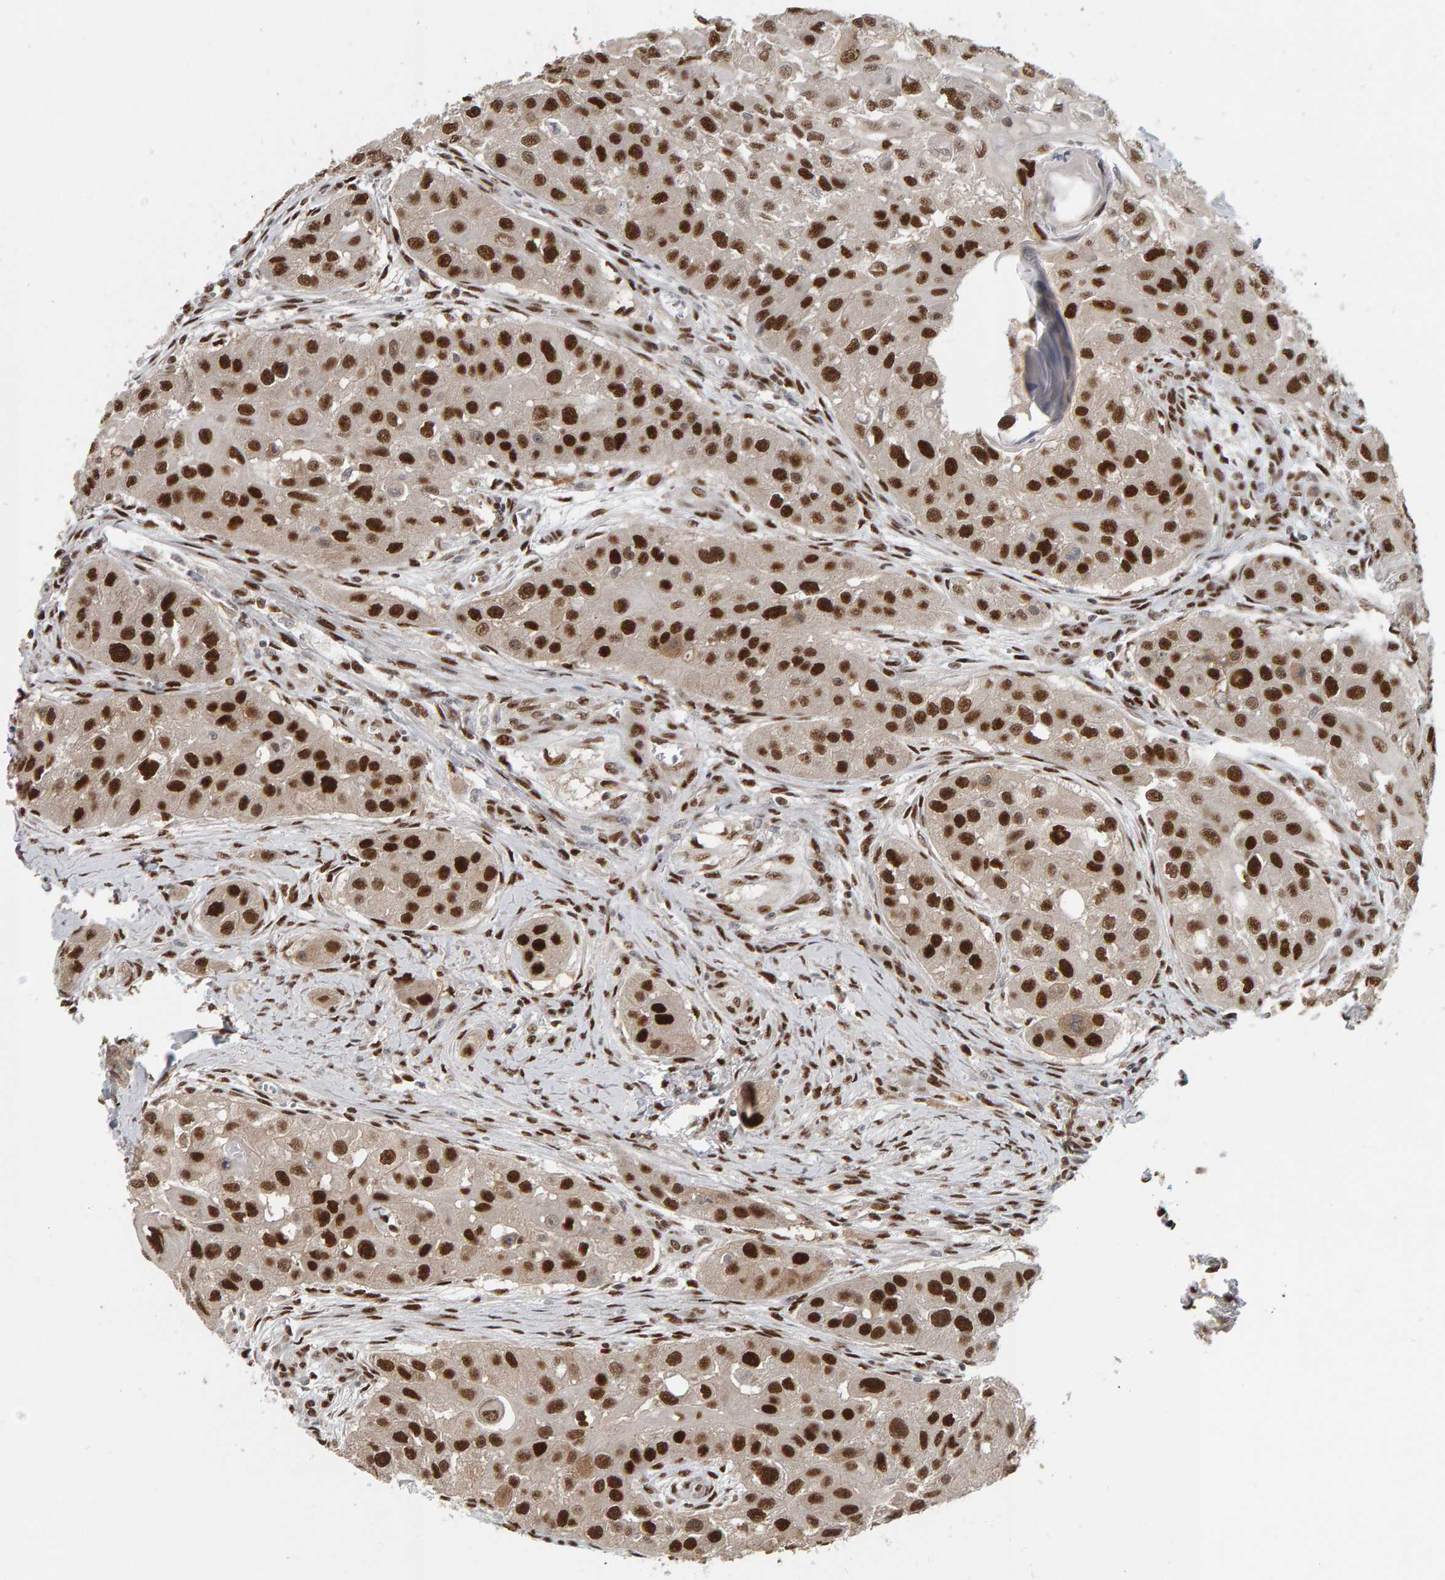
{"staining": {"intensity": "strong", "quantity": ">75%", "location": "nuclear"}, "tissue": "head and neck cancer", "cell_type": "Tumor cells", "image_type": "cancer", "snomed": [{"axis": "morphology", "description": "Normal tissue, NOS"}, {"axis": "morphology", "description": "Squamous cell carcinoma, NOS"}, {"axis": "topography", "description": "Skeletal muscle"}, {"axis": "topography", "description": "Head-Neck"}], "caption": "An image showing strong nuclear staining in about >75% of tumor cells in squamous cell carcinoma (head and neck), as visualized by brown immunohistochemical staining.", "gene": "ATF7IP", "patient": {"sex": "male", "age": 51}}